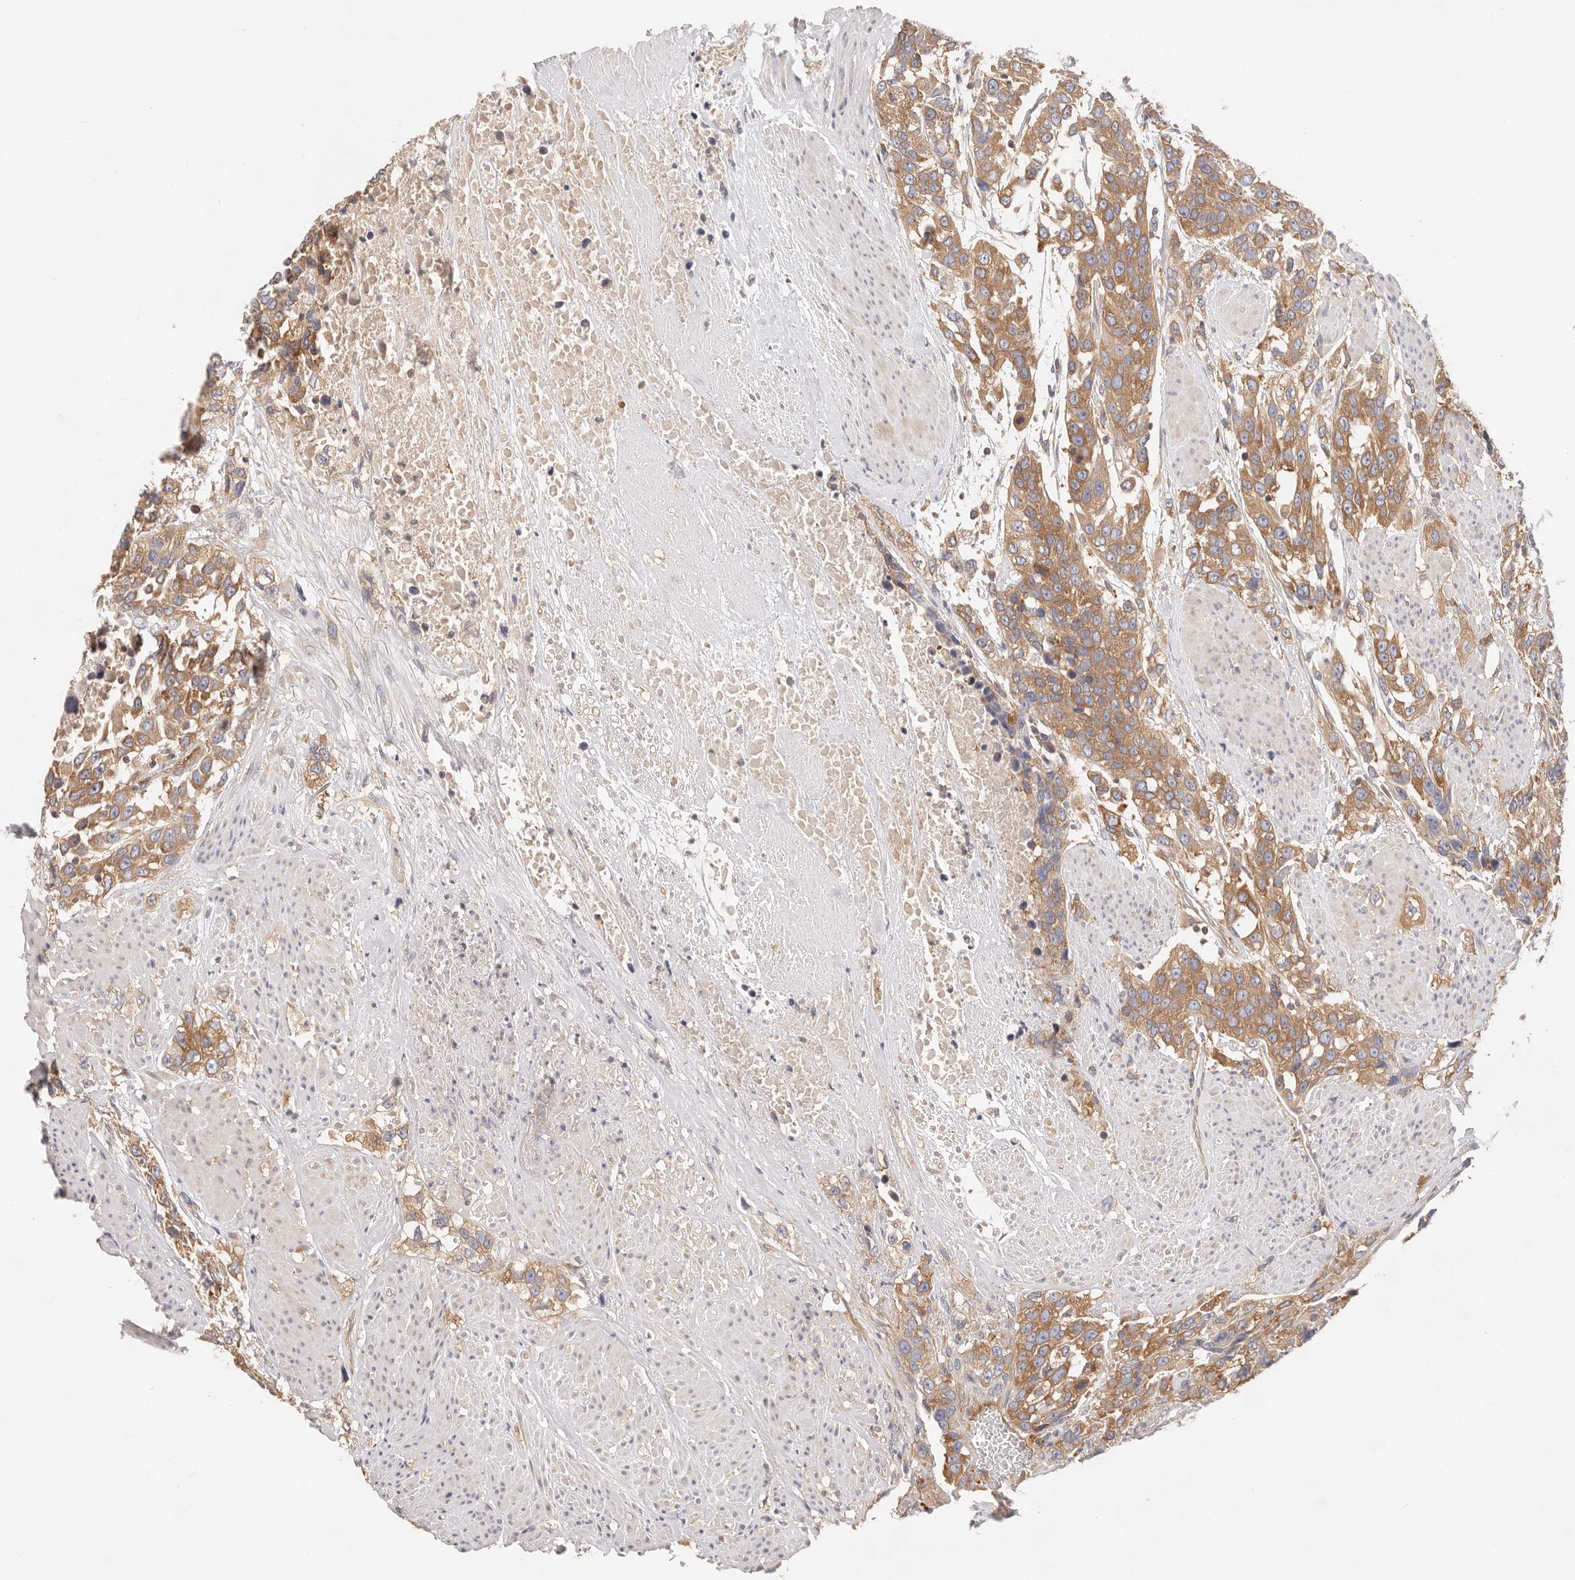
{"staining": {"intensity": "moderate", "quantity": "25%-75%", "location": "cytoplasmic/membranous"}, "tissue": "urothelial cancer", "cell_type": "Tumor cells", "image_type": "cancer", "snomed": [{"axis": "morphology", "description": "Urothelial carcinoma, High grade"}, {"axis": "topography", "description": "Urinary bladder"}], "caption": "Urothelial cancer stained with a brown dye demonstrates moderate cytoplasmic/membranous positive positivity in approximately 25%-75% of tumor cells.", "gene": "KCMF1", "patient": {"sex": "female", "age": 80}}